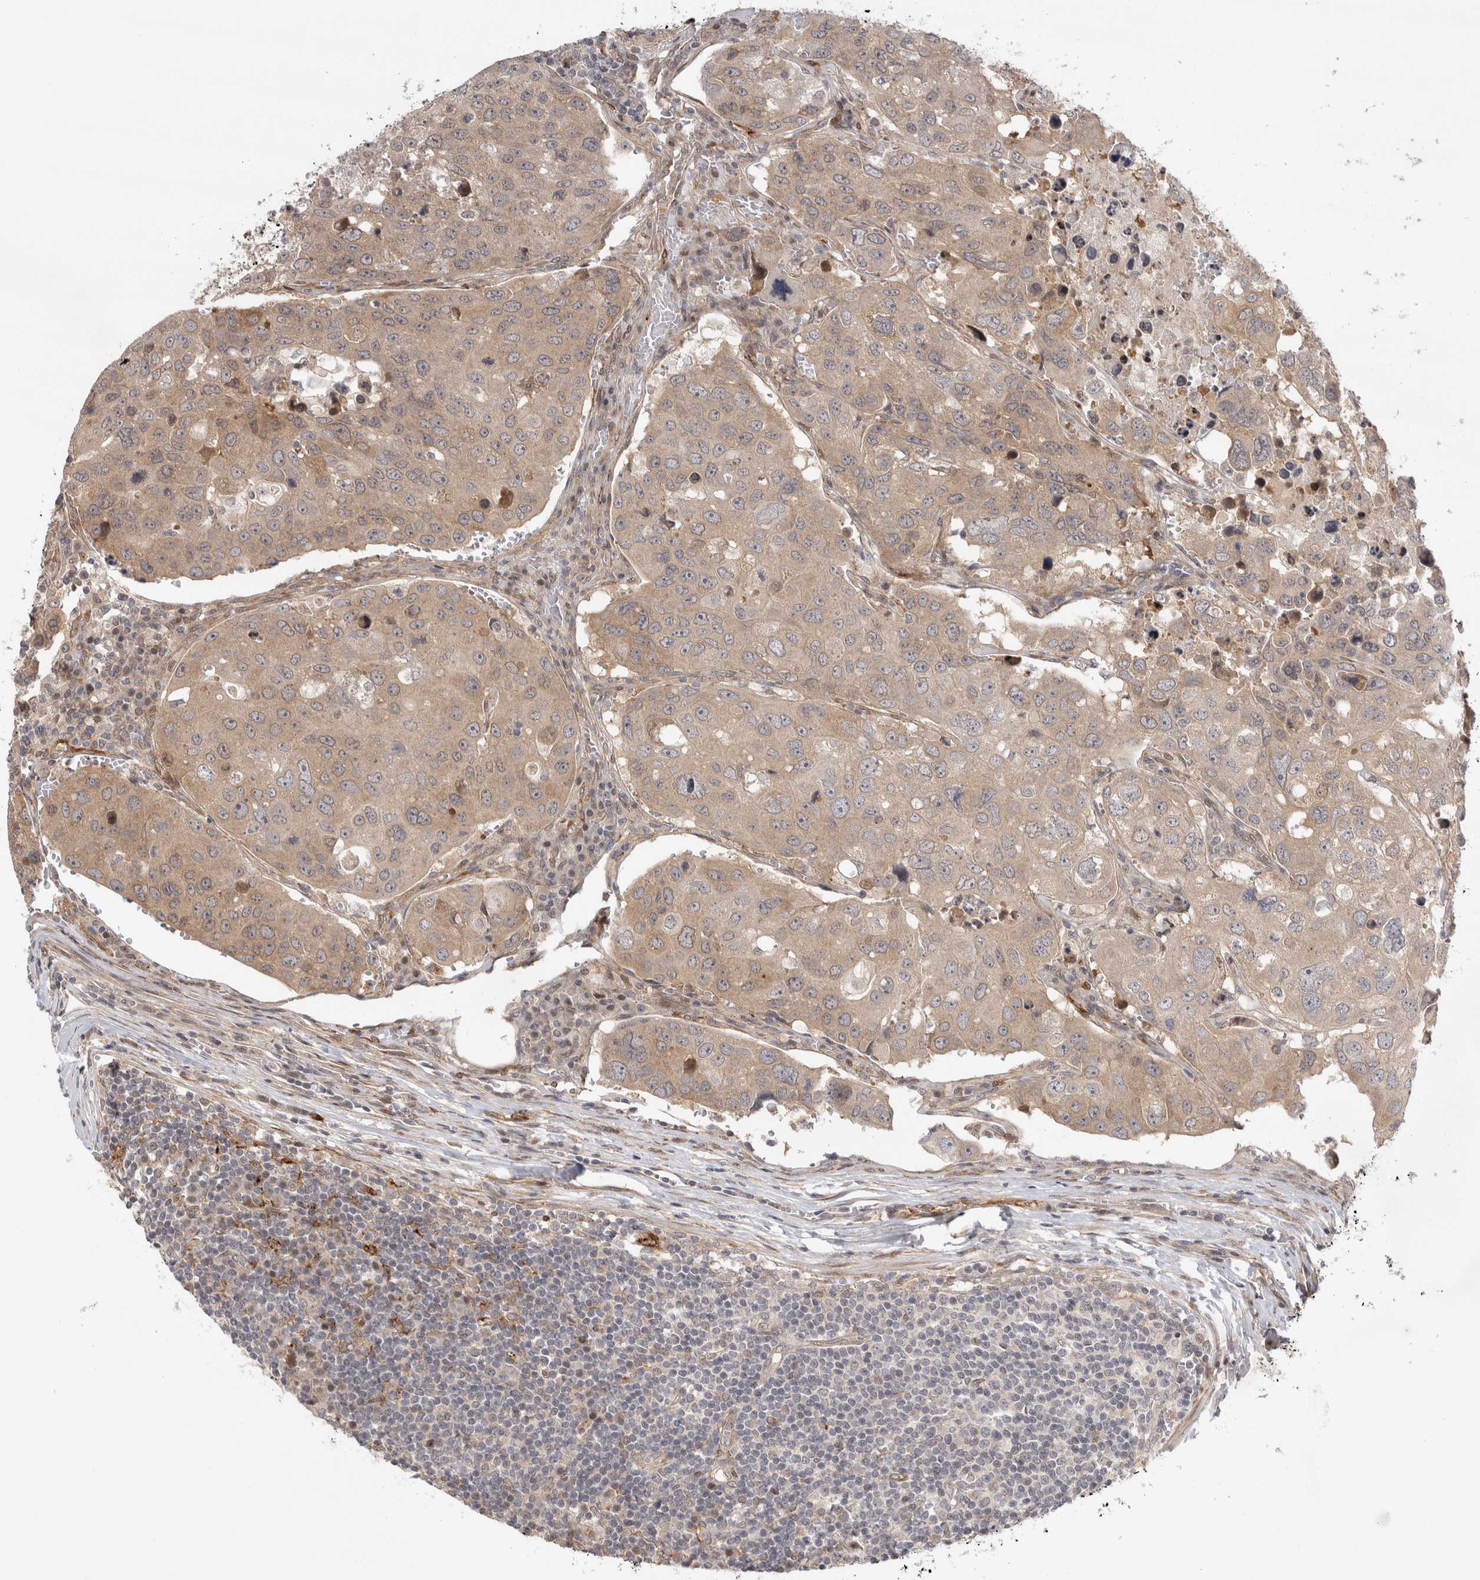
{"staining": {"intensity": "weak", "quantity": ">75%", "location": "cytoplasmic/membranous"}, "tissue": "urothelial cancer", "cell_type": "Tumor cells", "image_type": "cancer", "snomed": [{"axis": "morphology", "description": "Urothelial carcinoma, High grade"}, {"axis": "topography", "description": "Lymph node"}, {"axis": "topography", "description": "Urinary bladder"}], "caption": "About >75% of tumor cells in urothelial cancer exhibit weak cytoplasmic/membranous protein staining as visualized by brown immunohistochemical staining.", "gene": "ZNF318", "patient": {"sex": "male", "age": 51}}